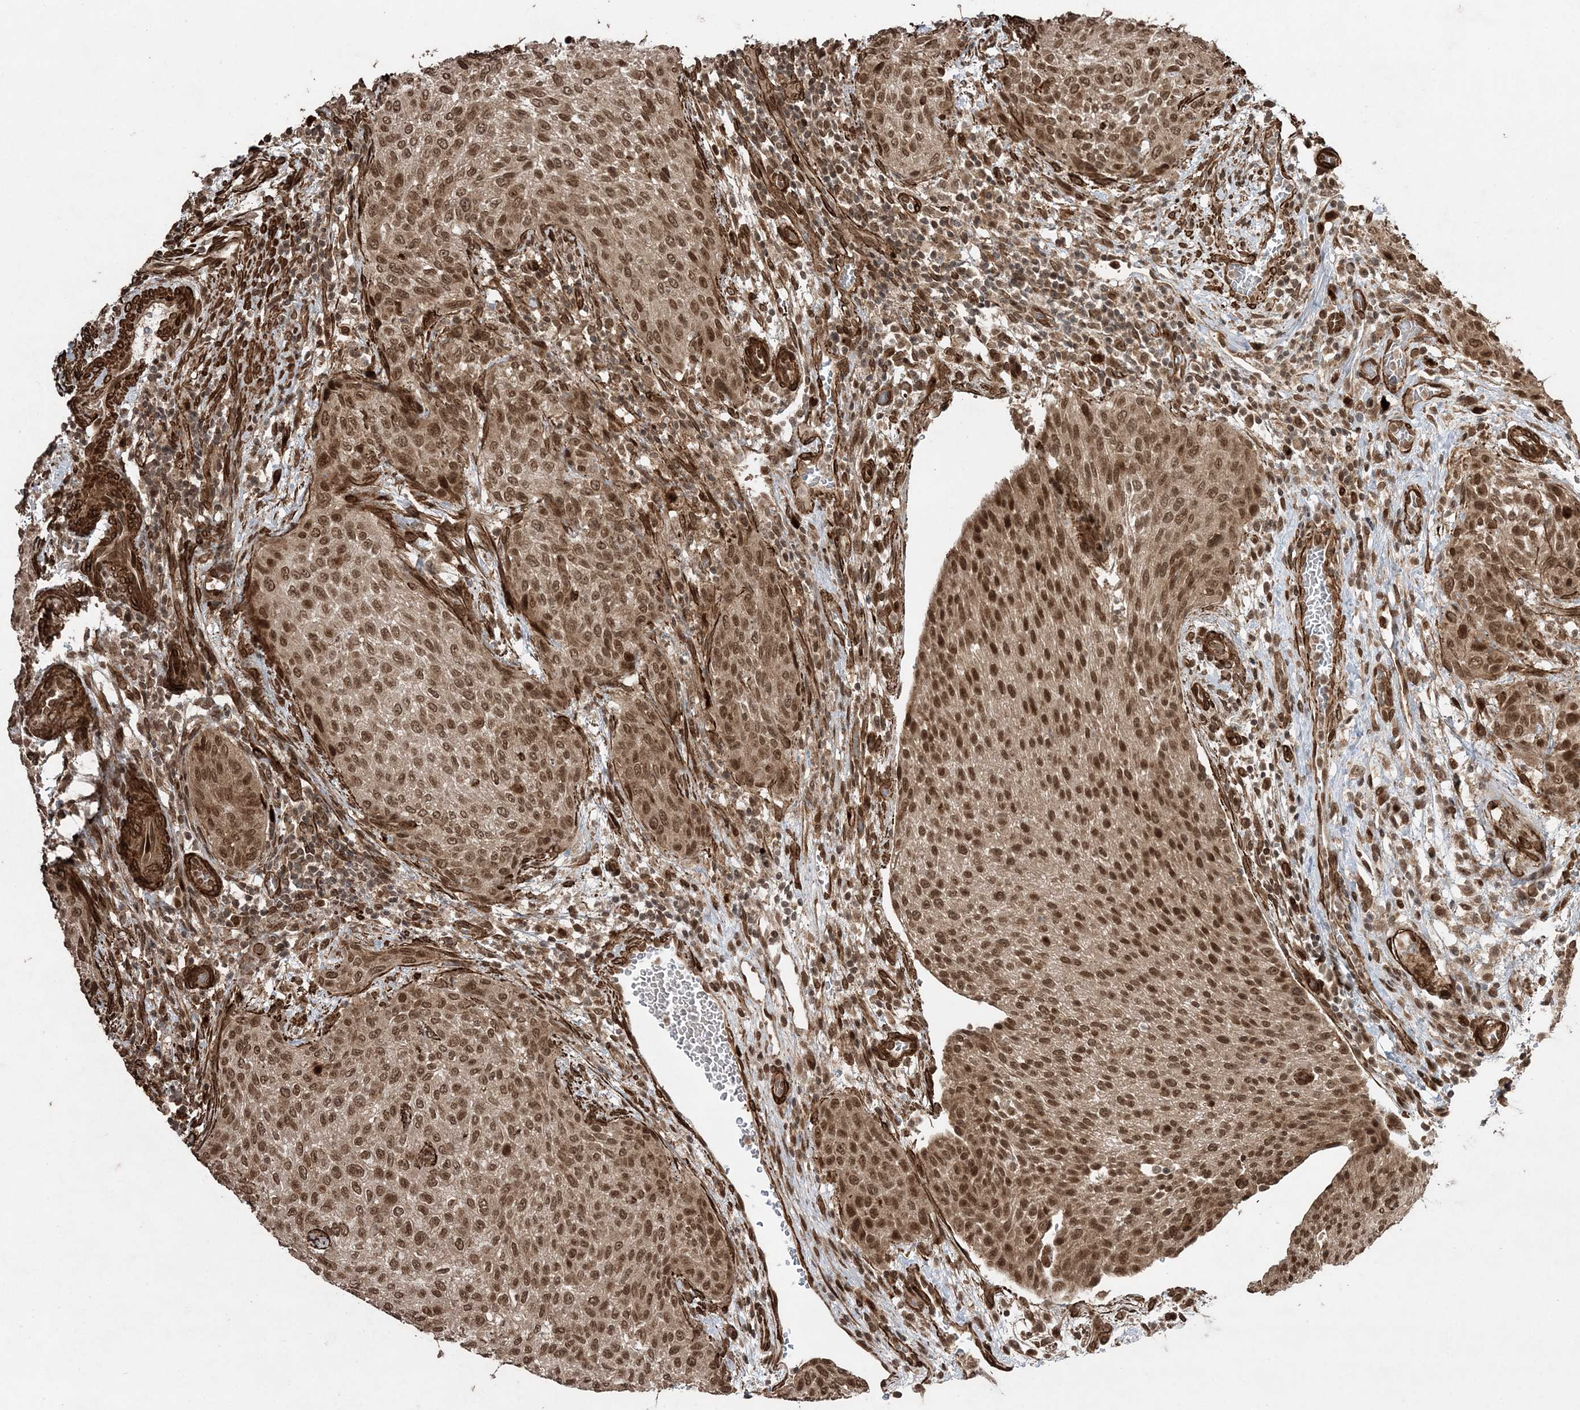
{"staining": {"intensity": "moderate", "quantity": ">75%", "location": "nuclear"}, "tissue": "urothelial cancer", "cell_type": "Tumor cells", "image_type": "cancer", "snomed": [{"axis": "morphology", "description": "Urothelial carcinoma, High grade"}, {"axis": "topography", "description": "Urinary bladder"}], "caption": "High-power microscopy captured an immunohistochemistry image of urothelial cancer, revealing moderate nuclear positivity in approximately >75% of tumor cells.", "gene": "ETAA1", "patient": {"sex": "male", "age": 35}}